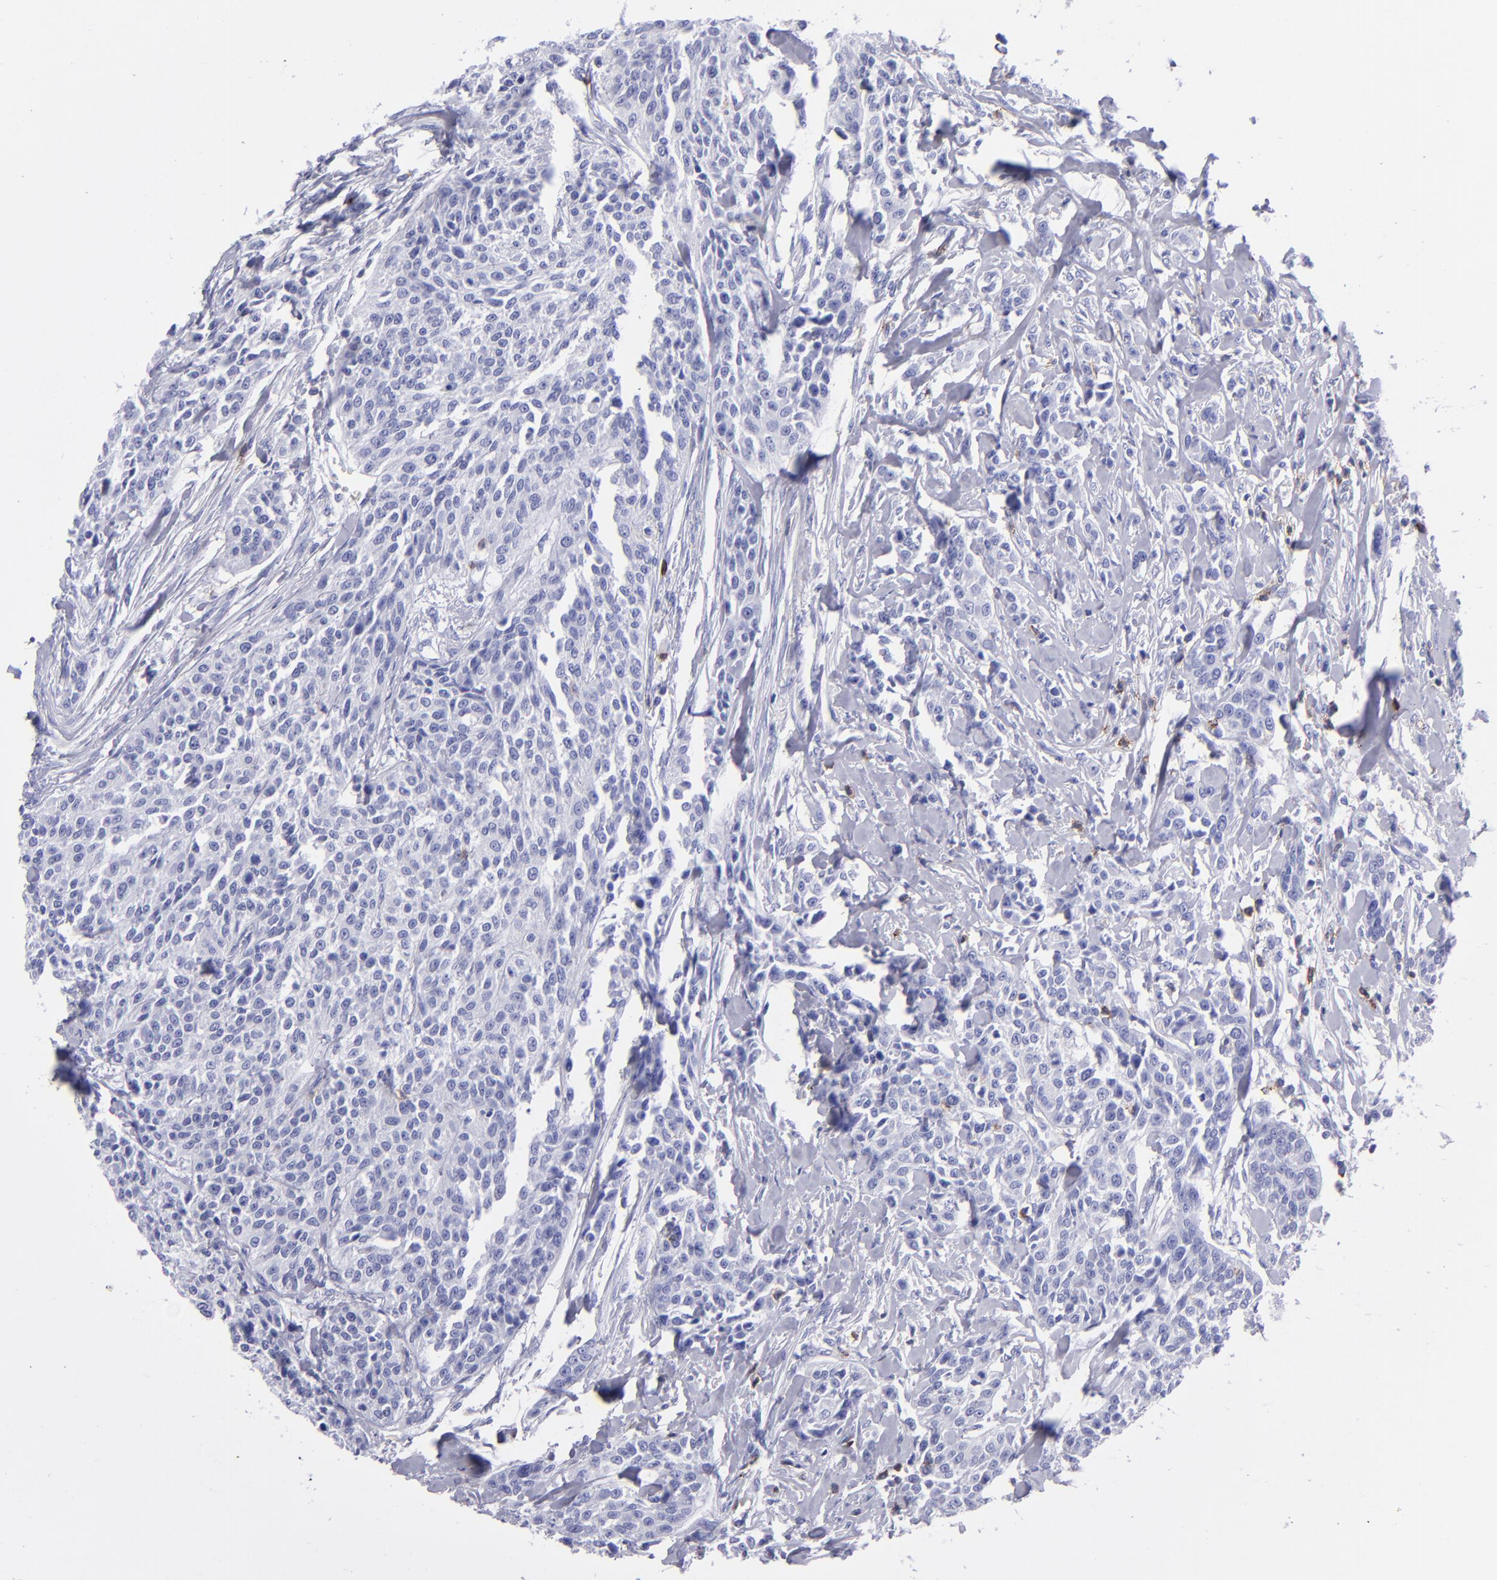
{"staining": {"intensity": "negative", "quantity": "none", "location": "none"}, "tissue": "urothelial cancer", "cell_type": "Tumor cells", "image_type": "cancer", "snomed": [{"axis": "morphology", "description": "Urothelial carcinoma, High grade"}, {"axis": "topography", "description": "Urinary bladder"}], "caption": "Histopathology image shows no protein staining in tumor cells of high-grade urothelial carcinoma tissue. (DAB (3,3'-diaminobenzidine) immunohistochemistry (IHC) with hematoxylin counter stain).", "gene": "CD6", "patient": {"sex": "male", "age": 56}}